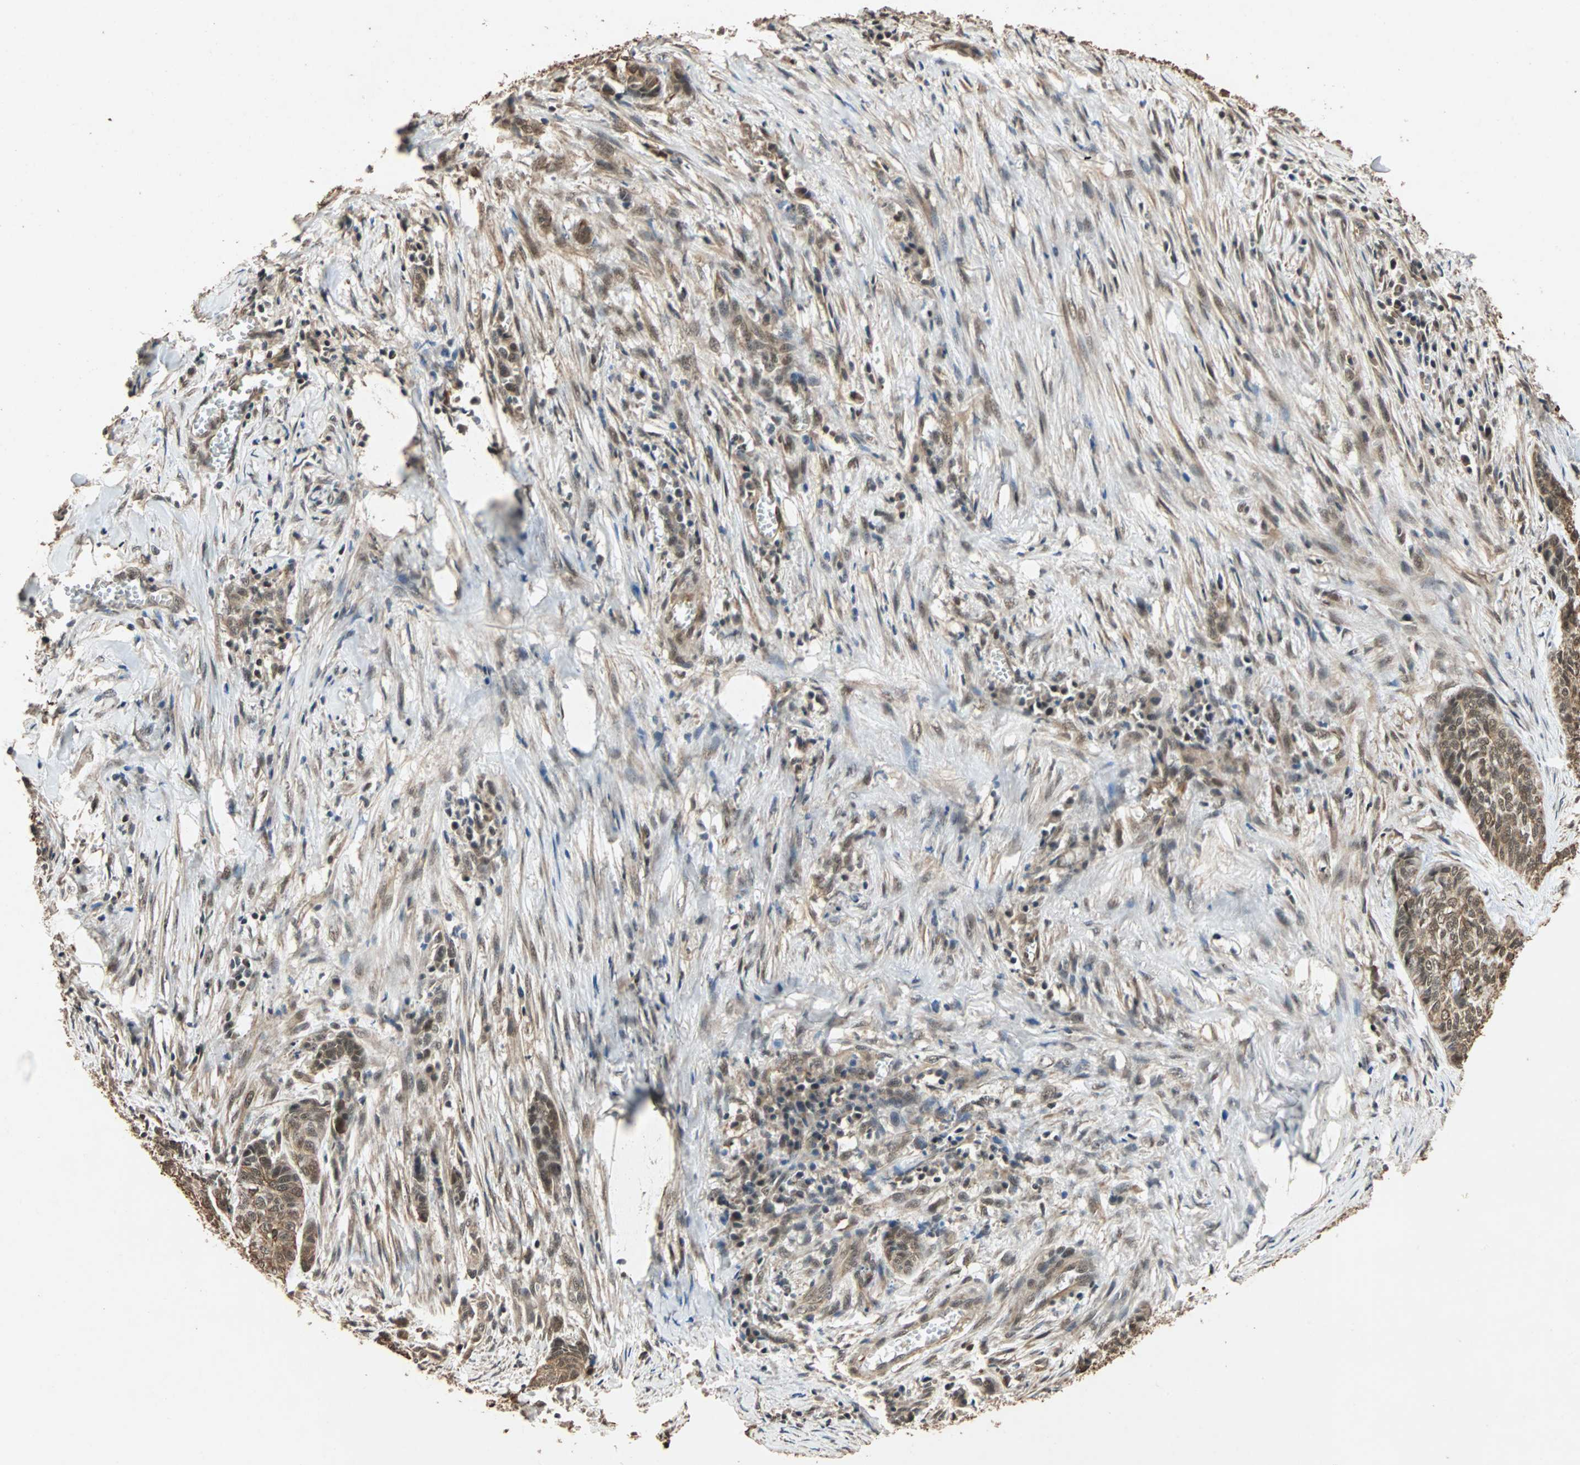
{"staining": {"intensity": "moderate", "quantity": ">75%", "location": "cytoplasmic/membranous,nuclear"}, "tissue": "skin cancer", "cell_type": "Tumor cells", "image_type": "cancer", "snomed": [{"axis": "morphology", "description": "Basal cell carcinoma"}, {"axis": "topography", "description": "Skin"}], "caption": "The histopathology image displays a brown stain indicating the presence of a protein in the cytoplasmic/membranous and nuclear of tumor cells in skin cancer.", "gene": "CDC5L", "patient": {"sex": "female", "age": 64}}